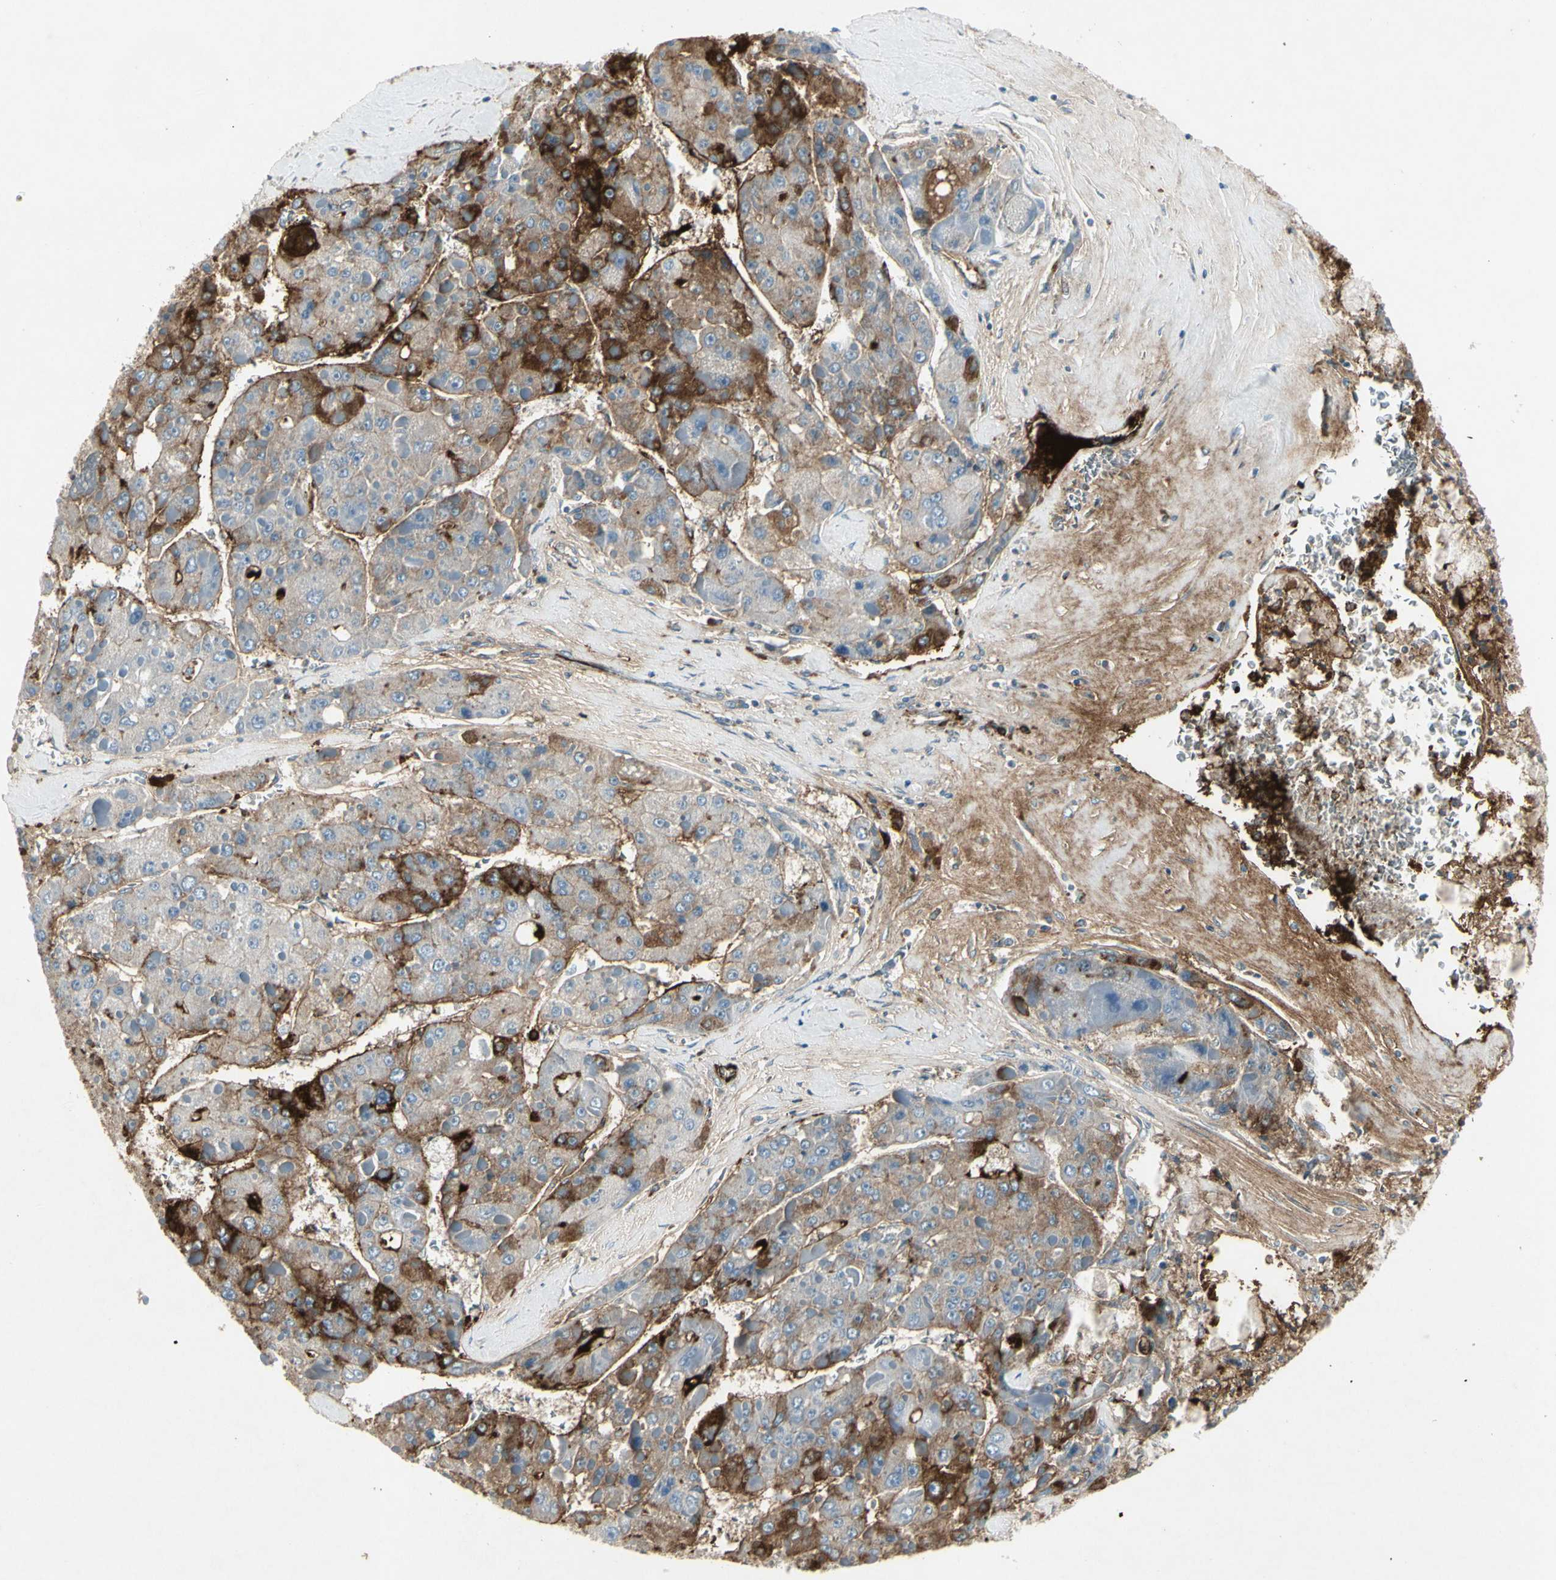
{"staining": {"intensity": "moderate", "quantity": "25%-75%", "location": "cytoplasmic/membranous"}, "tissue": "liver cancer", "cell_type": "Tumor cells", "image_type": "cancer", "snomed": [{"axis": "morphology", "description": "Carcinoma, Hepatocellular, NOS"}, {"axis": "topography", "description": "Liver"}], "caption": "Brown immunohistochemical staining in liver cancer reveals moderate cytoplasmic/membranous positivity in about 25%-75% of tumor cells.", "gene": "IGHM", "patient": {"sex": "female", "age": 73}}